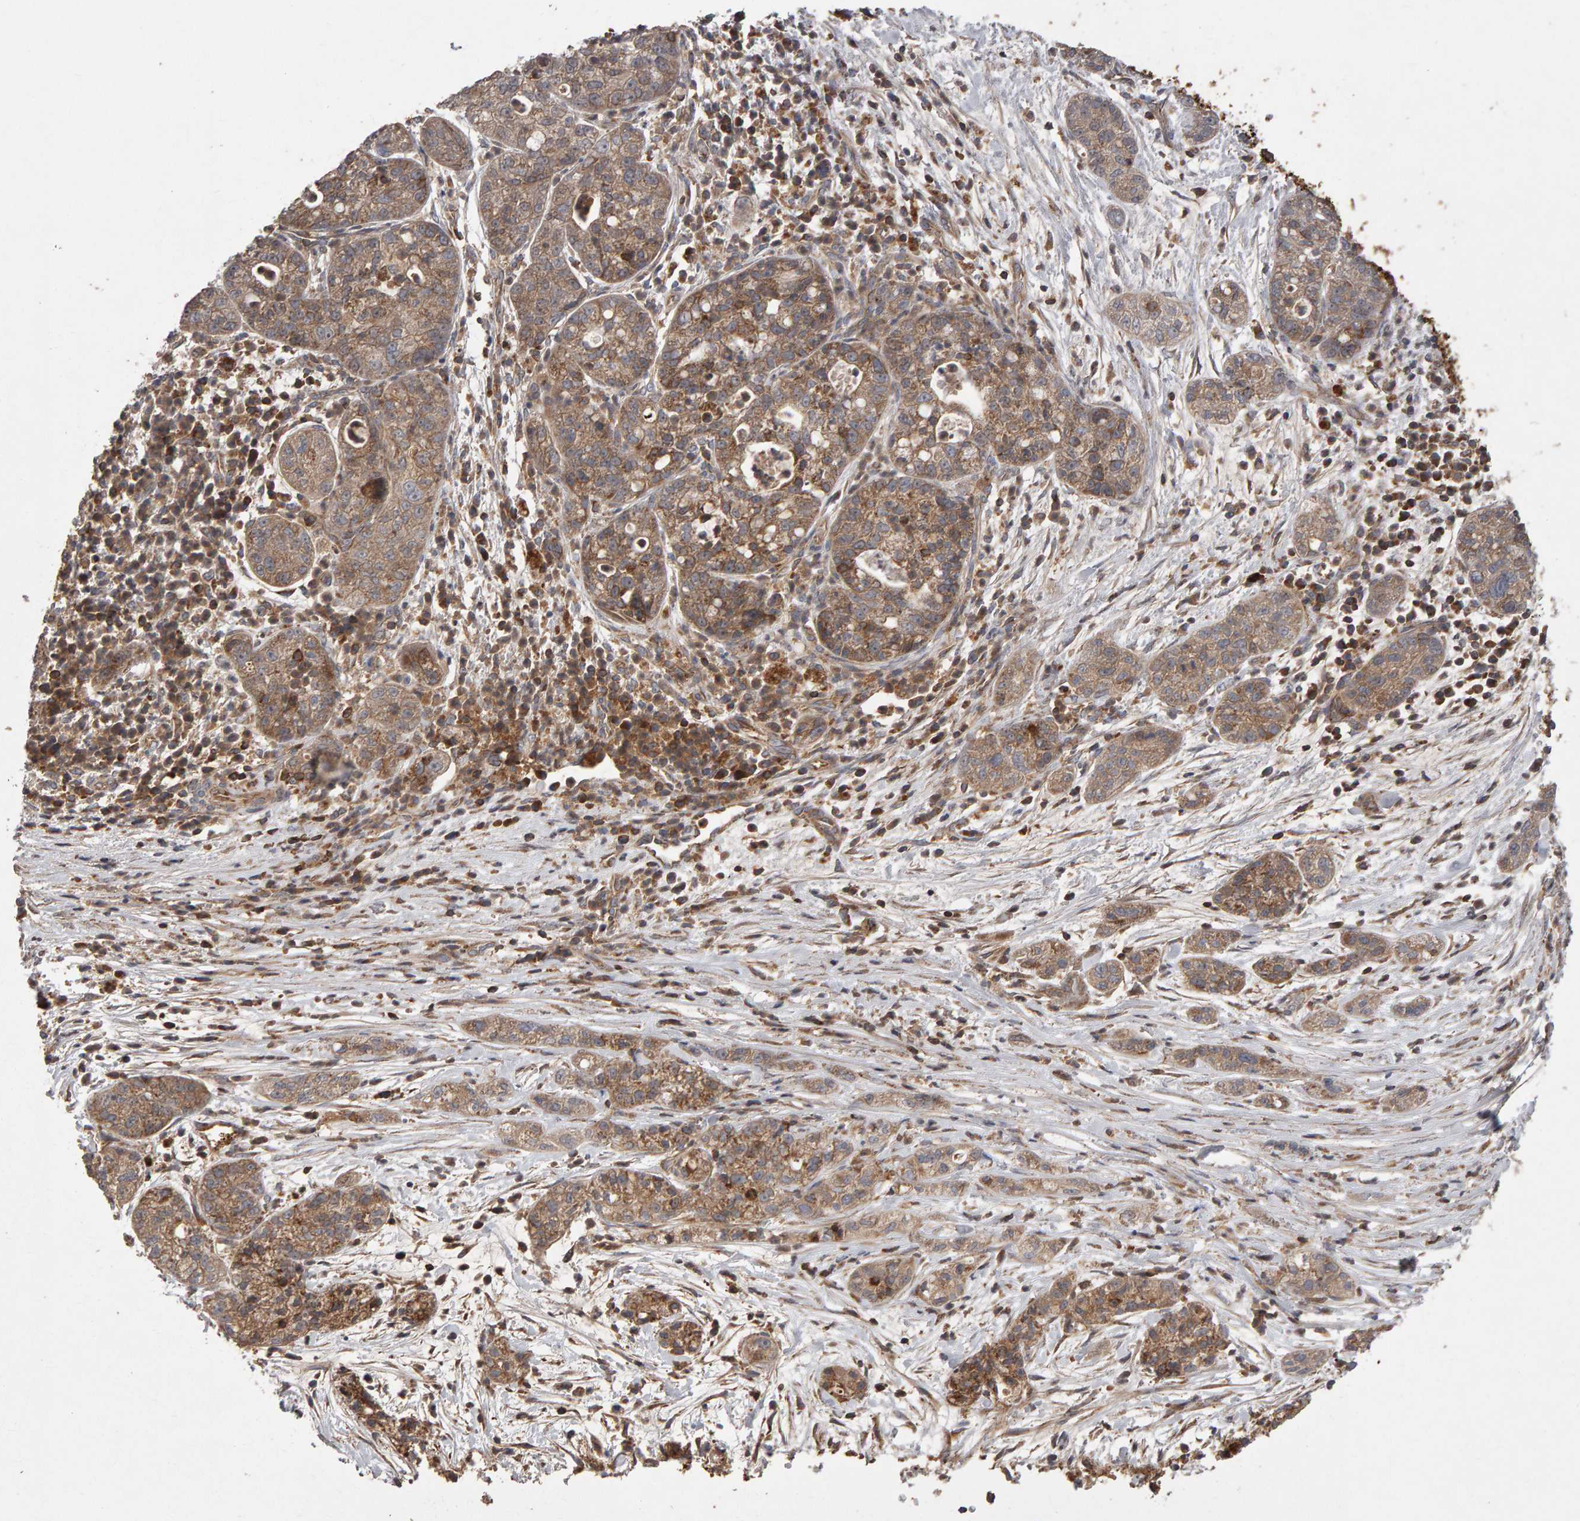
{"staining": {"intensity": "moderate", "quantity": ">75%", "location": "cytoplasmic/membranous"}, "tissue": "pancreatic cancer", "cell_type": "Tumor cells", "image_type": "cancer", "snomed": [{"axis": "morphology", "description": "Adenocarcinoma, NOS"}, {"axis": "topography", "description": "Pancreas"}], "caption": "Pancreatic adenocarcinoma stained with a protein marker demonstrates moderate staining in tumor cells.", "gene": "PGS1", "patient": {"sex": "female", "age": 78}}